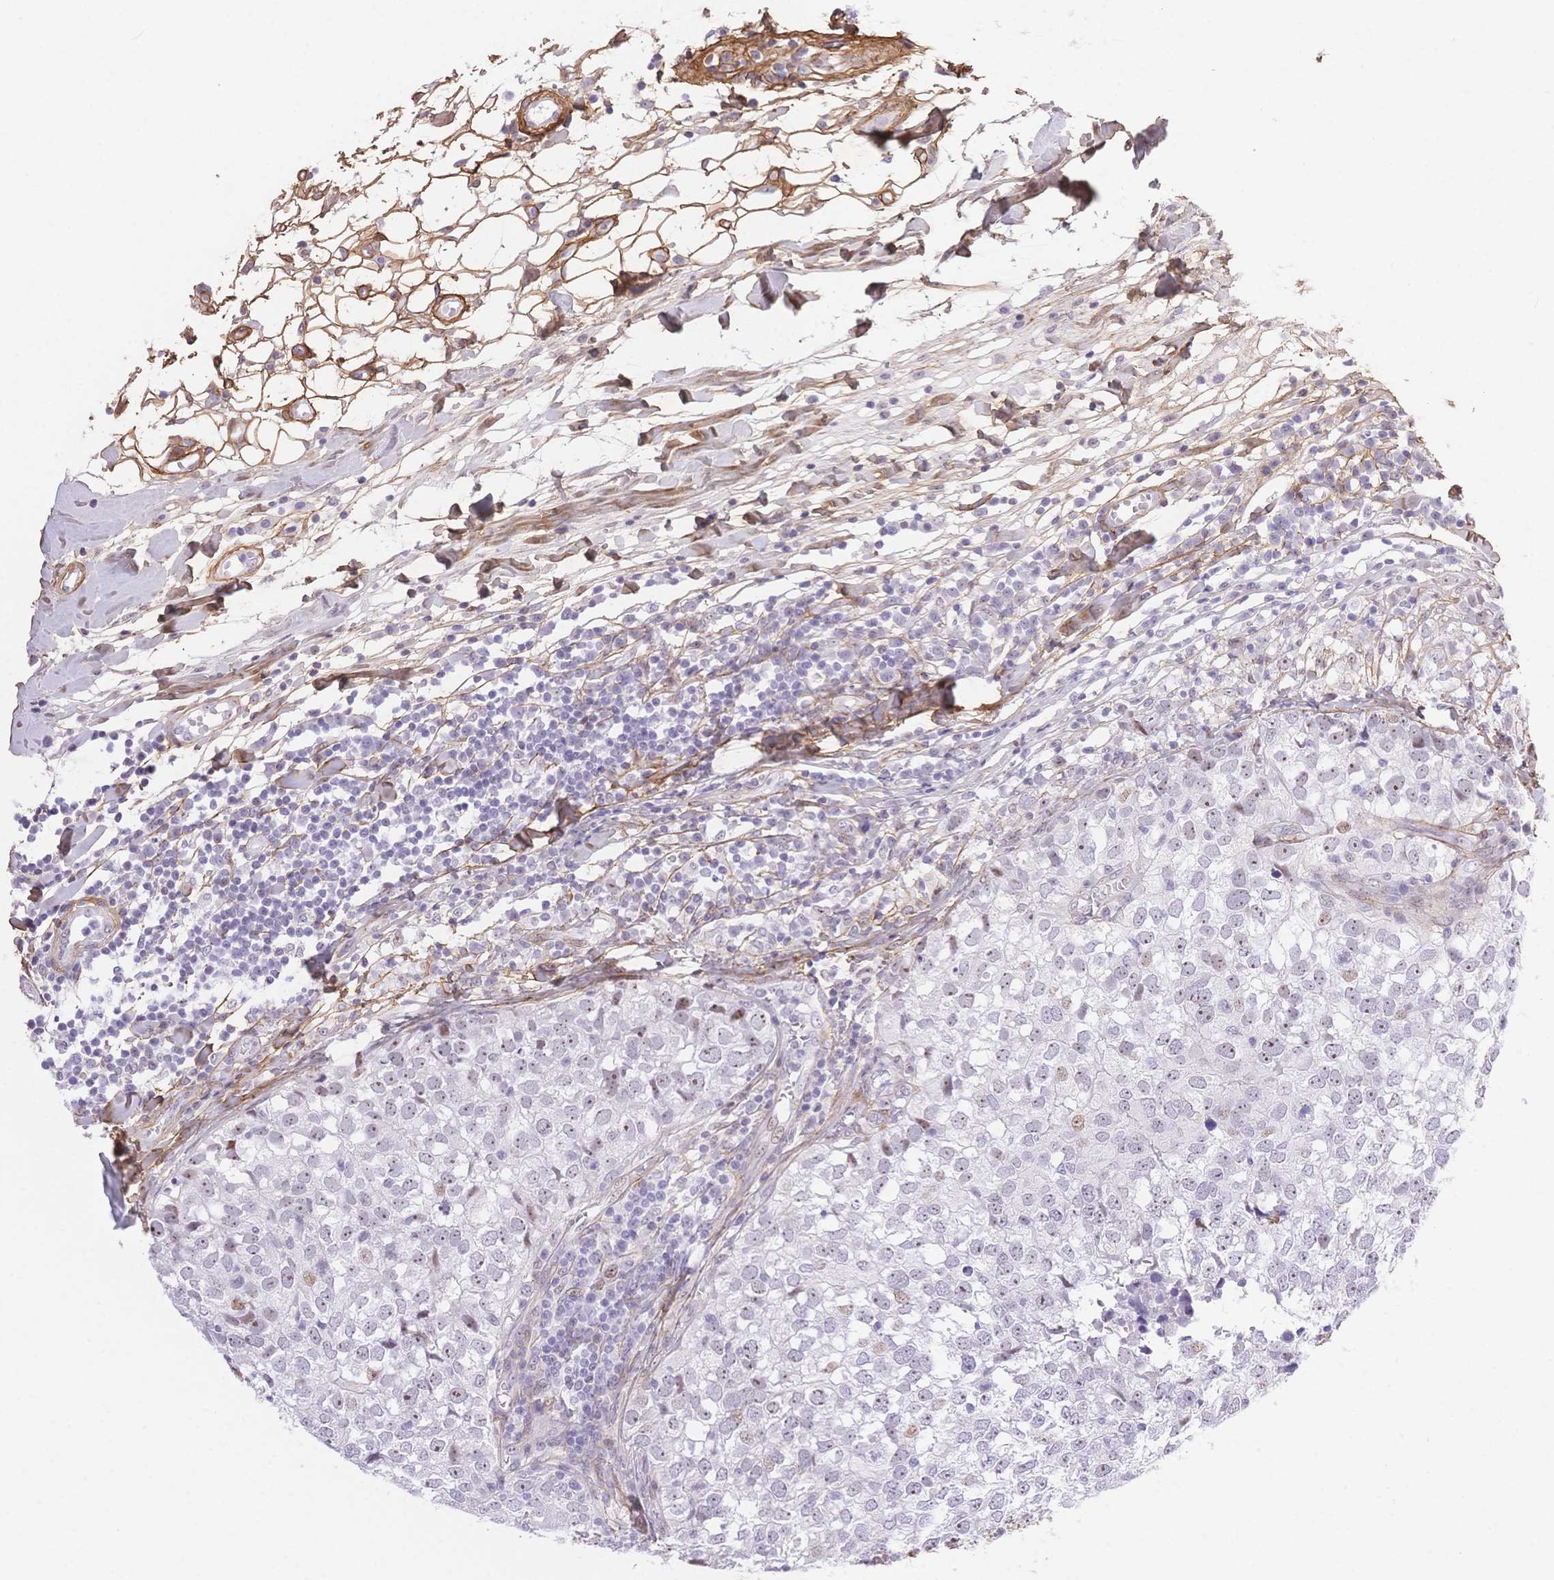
{"staining": {"intensity": "moderate", "quantity": "<25%", "location": "nuclear"}, "tissue": "breast cancer", "cell_type": "Tumor cells", "image_type": "cancer", "snomed": [{"axis": "morphology", "description": "Duct carcinoma"}, {"axis": "topography", "description": "Breast"}], "caption": "Human breast cancer (infiltrating ductal carcinoma) stained for a protein (brown) displays moderate nuclear positive staining in about <25% of tumor cells.", "gene": "PDZD2", "patient": {"sex": "female", "age": 30}}